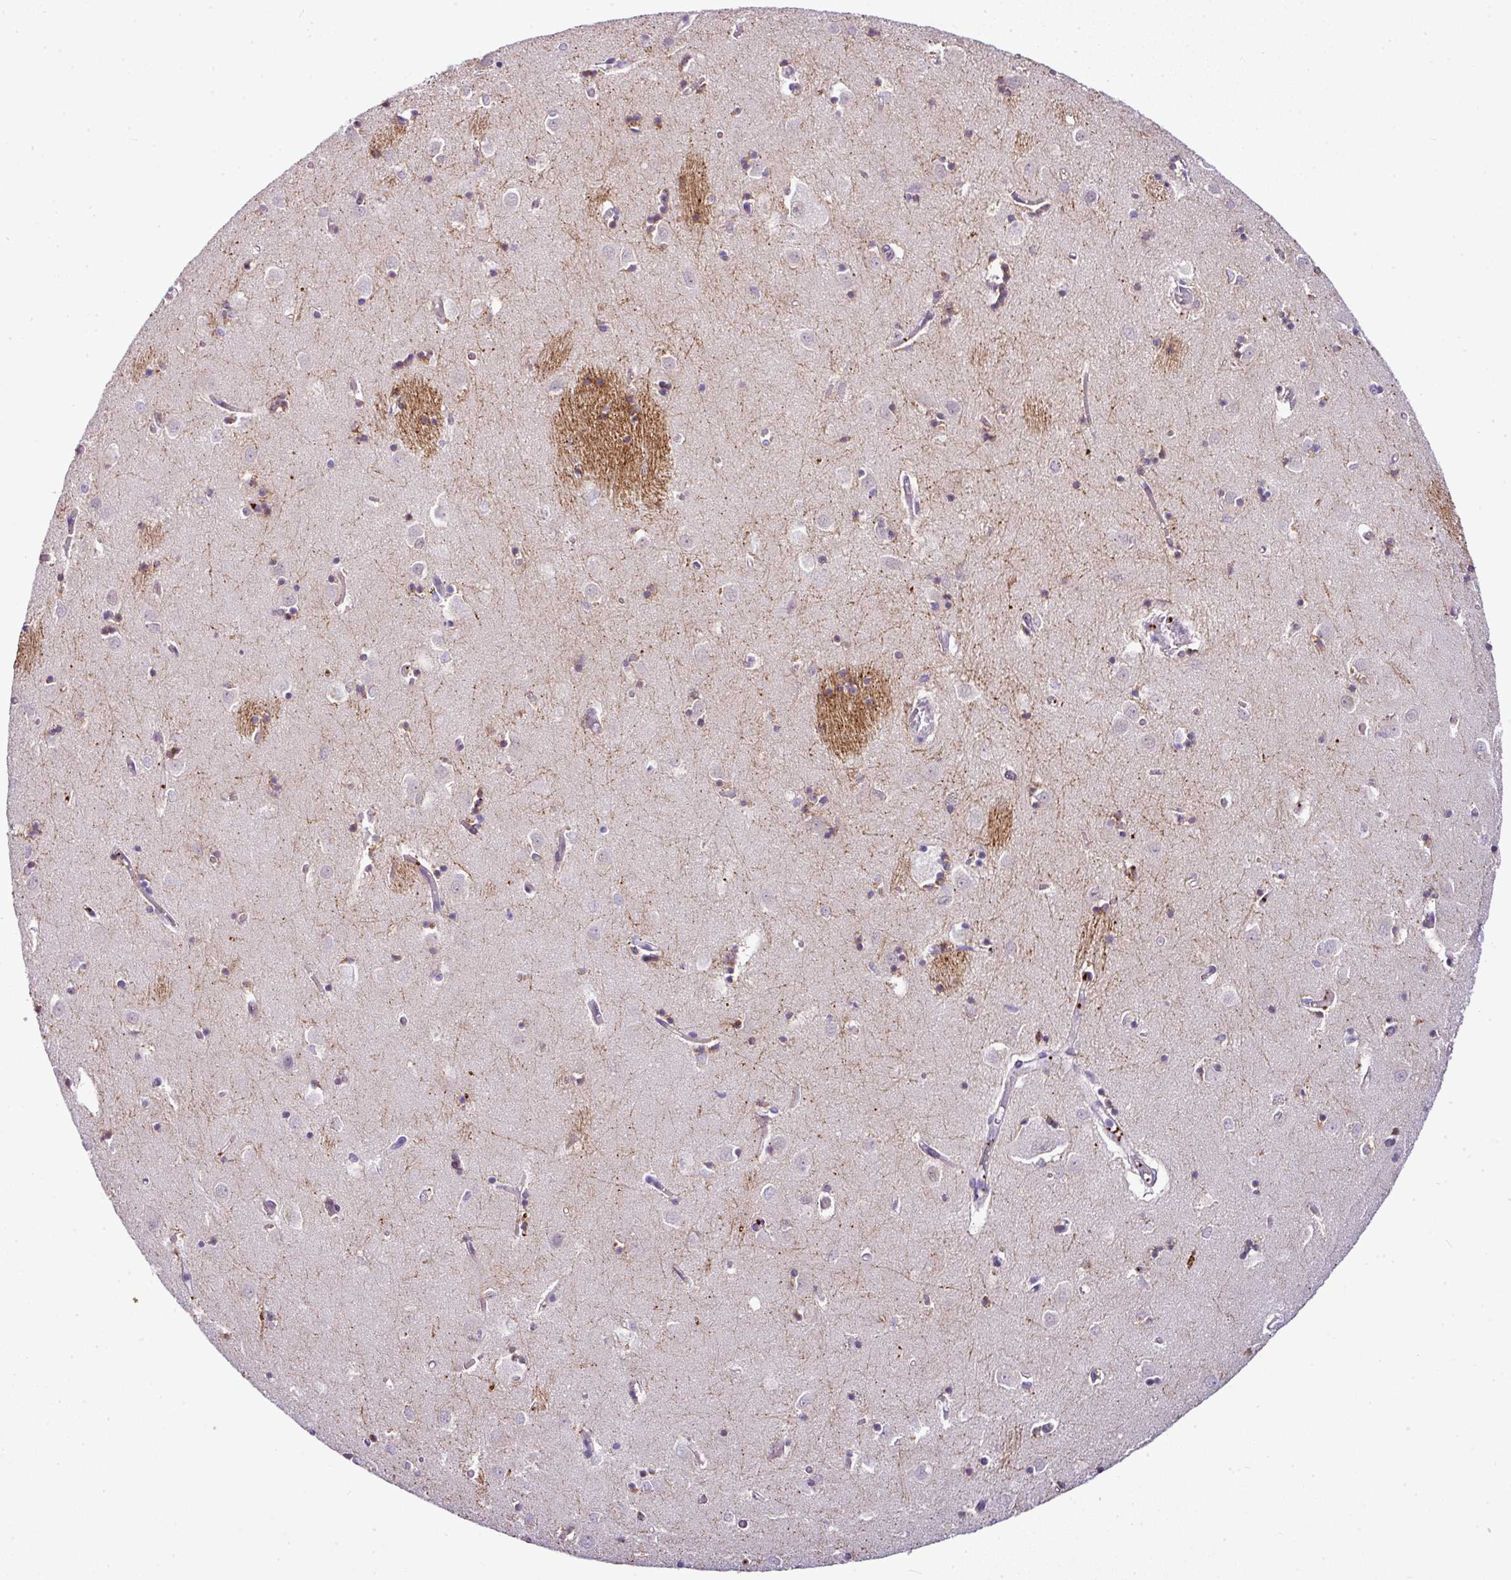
{"staining": {"intensity": "strong", "quantity": "<25%", "location": "cytoplasmic/membranous"}, "tissue": "caudate", "cell_type": "Glial cells", "image_type": "normal", "snomed": [{"axis": "morphology", "description": "Normal tissue, NOS"}, {"axis": "topography", "description": "Lateral ventricle wall"}], "caption": "Normal caudate reveals strong cytoplasmic/membranous expression in about <25% of glial cells Nuclei are stained in blue..", "gene": "CMTM5", "patient": {"sex": "male", "age": 70}}